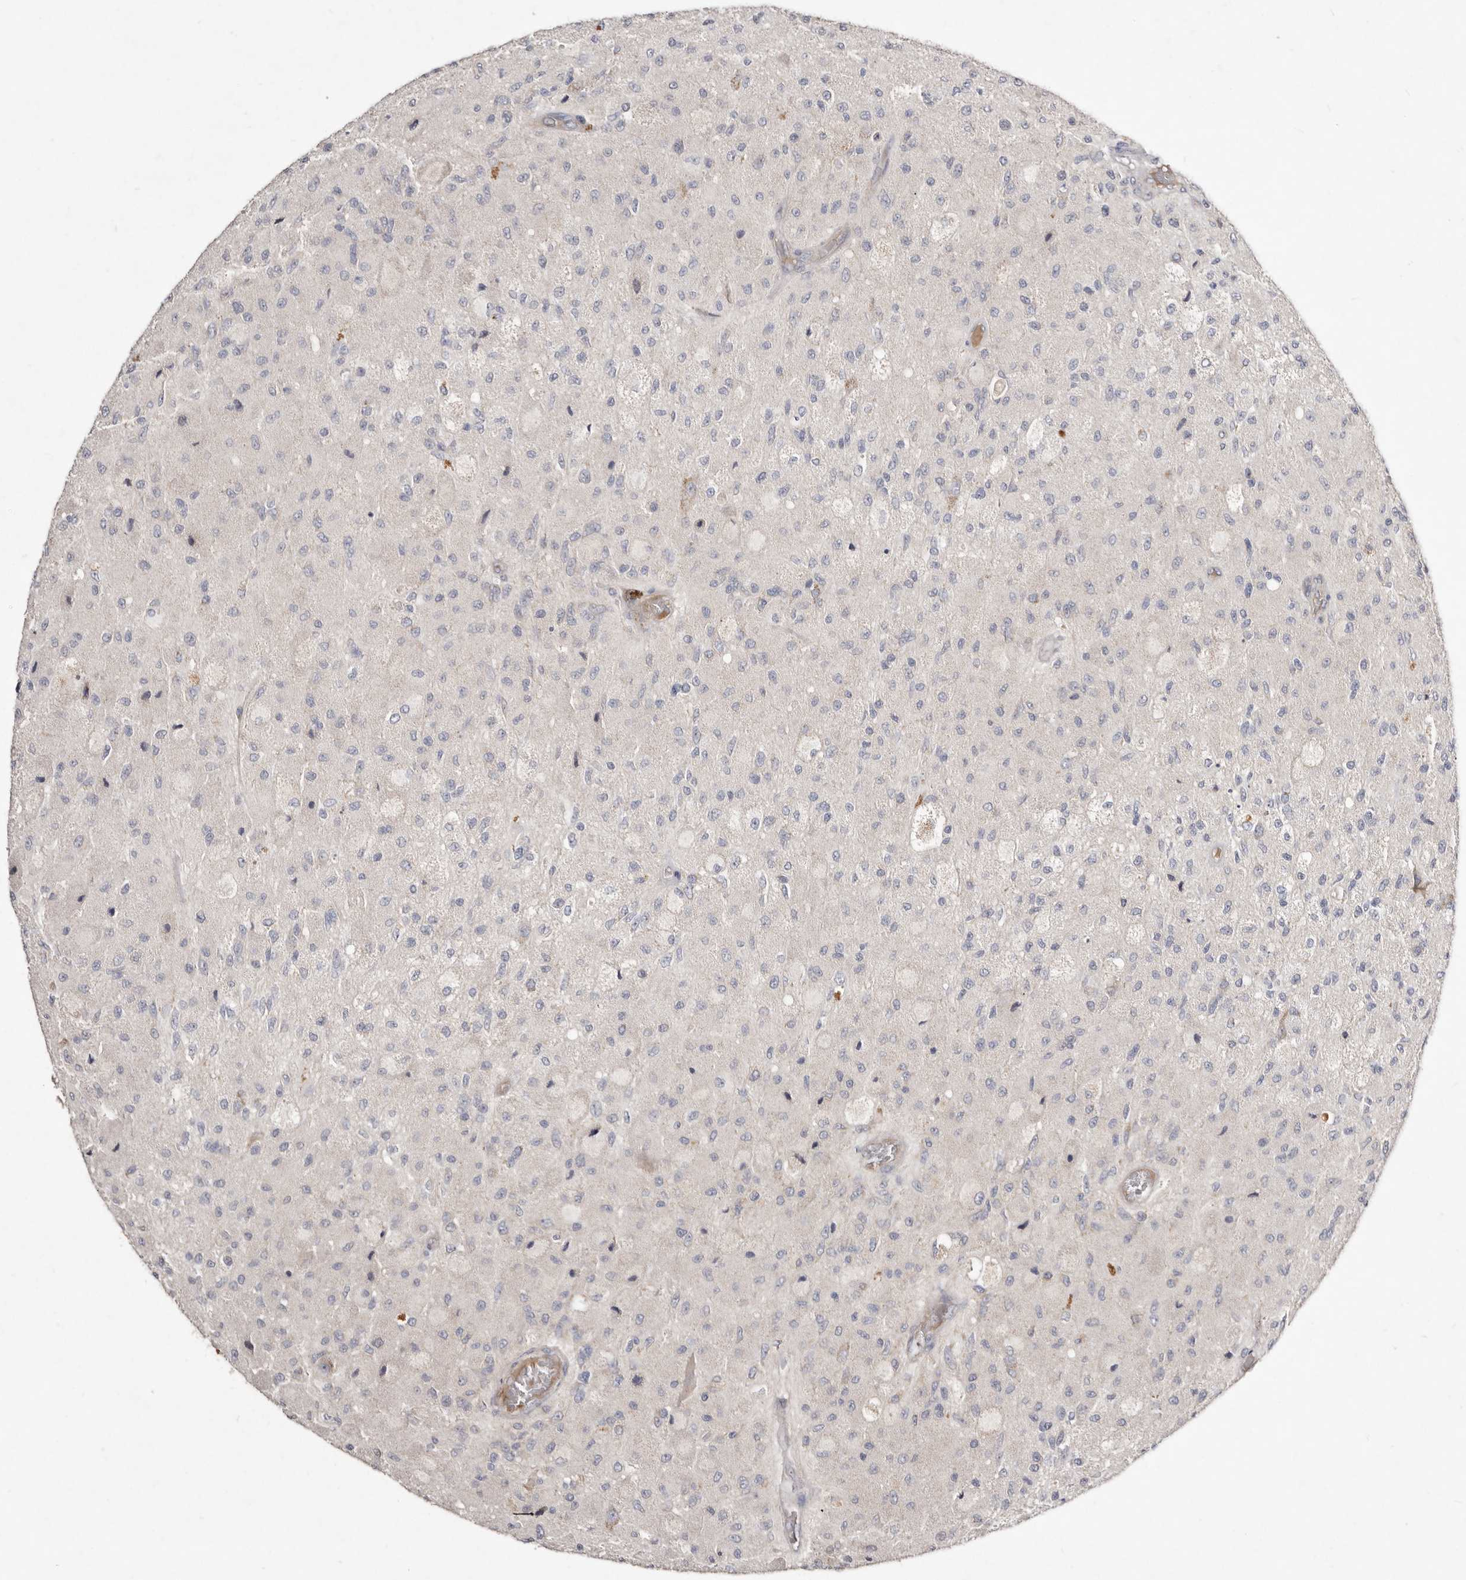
{"staining": {"intensity": "negative", "quantity": "none", "location": "none"}, "tissue": "glioma", "cell_type": "Tumor cells", "image_type": "cancer", "snomed": [{"axis": "morphology", "description": "Normal tissue, NOS"}, {"axis": "morphology", "description": "Glioma, malignant, High grade"}, {"axis": "topography", "description": "Cerebral cortex"}], "caption": "The photomicrograph exhibits no significant staining in tumor cells of malignant glioma (high-grade).", "gene": "SLC25A20", "patient": {"sex": "male", "age": 77}}